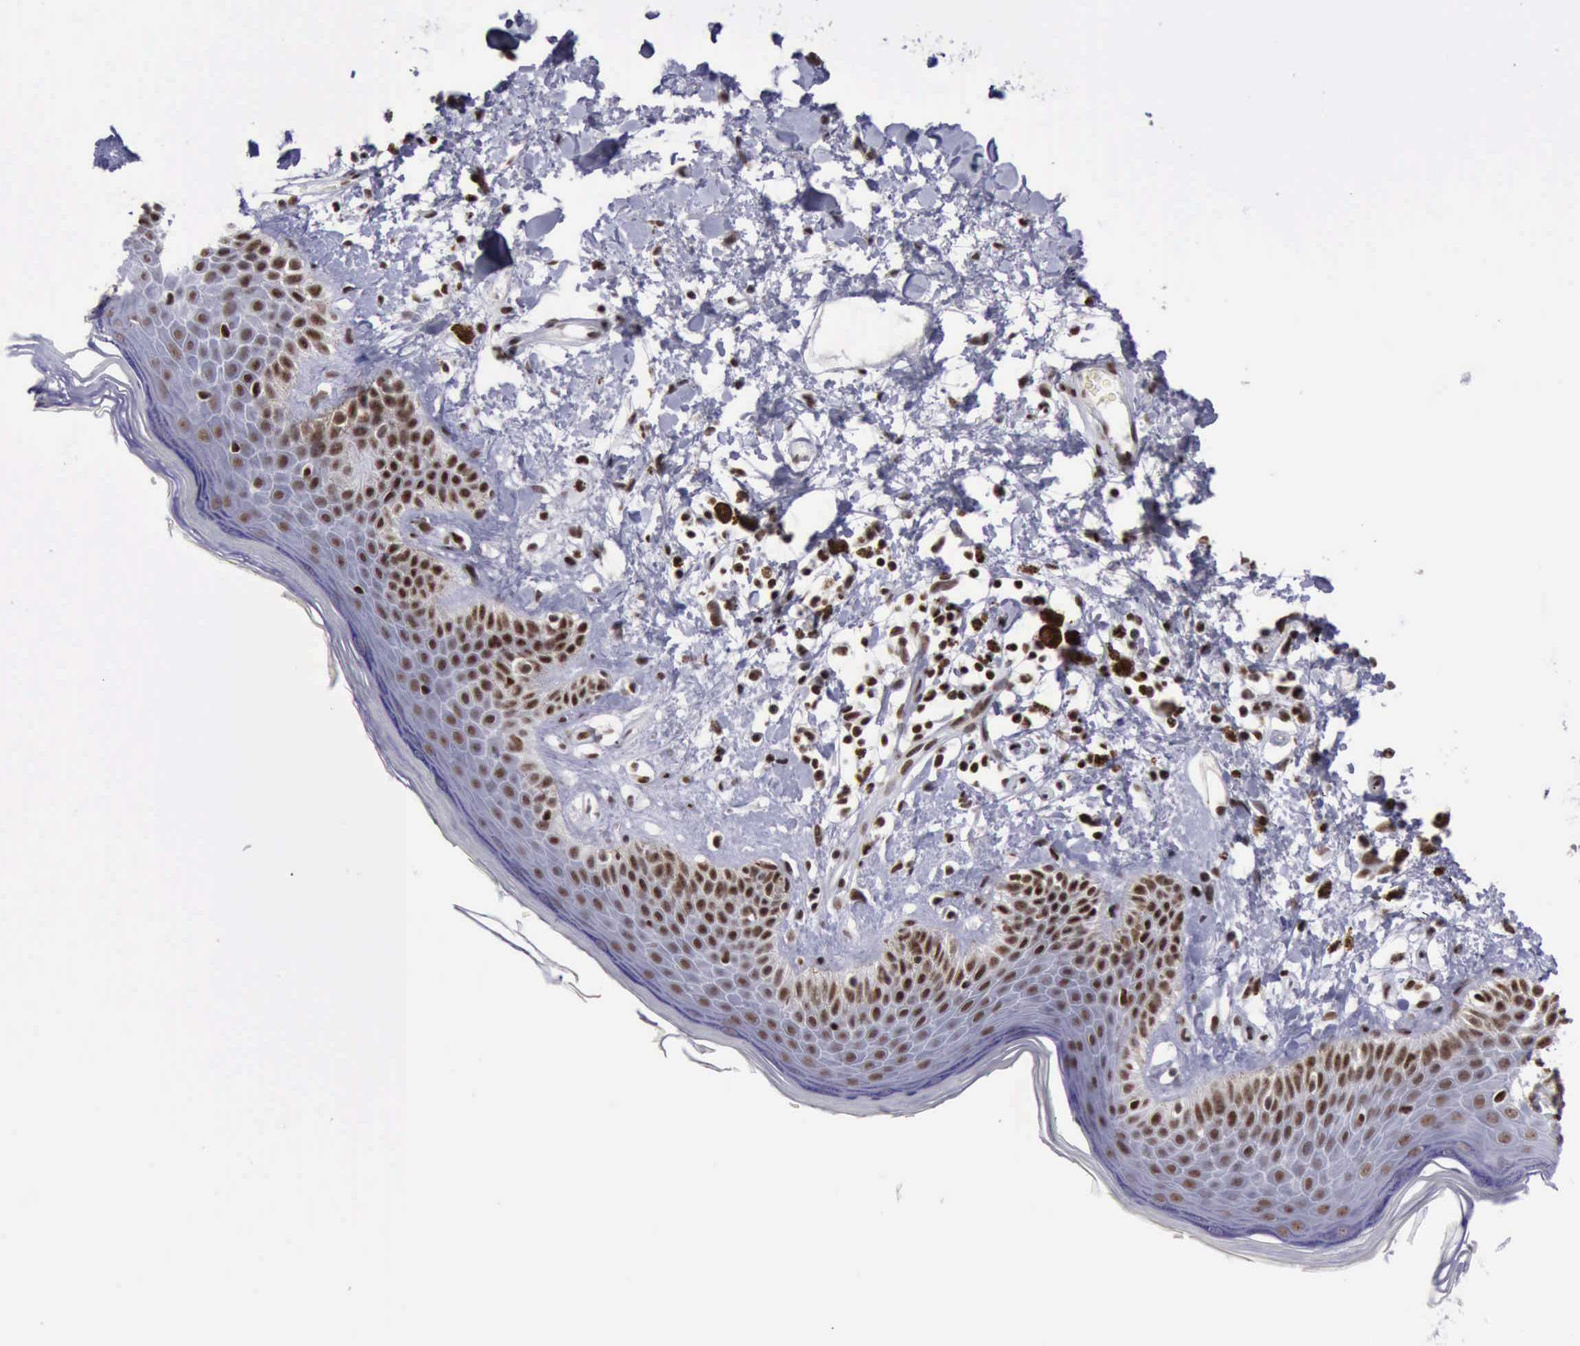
{"staining": {"intensity": "moderate", "quantity": "25%-75%", "location": "nuclear"}, "tissue": "skin", "cell_type": "Epidermal cells", "image_type": "normal", "snomed": [{"axis": "morphology", "description": "Normal tissue, NOS"}, {"axis": "topography", "description": "Anal"}], "caption": "Immunohistochemical staining of normal human skin demonstrates moderate nuclear protein positivity in about 25%-75% of epidermal cells.", "gene": "YY1", "patient": {"sex": "female", "age": 78}}